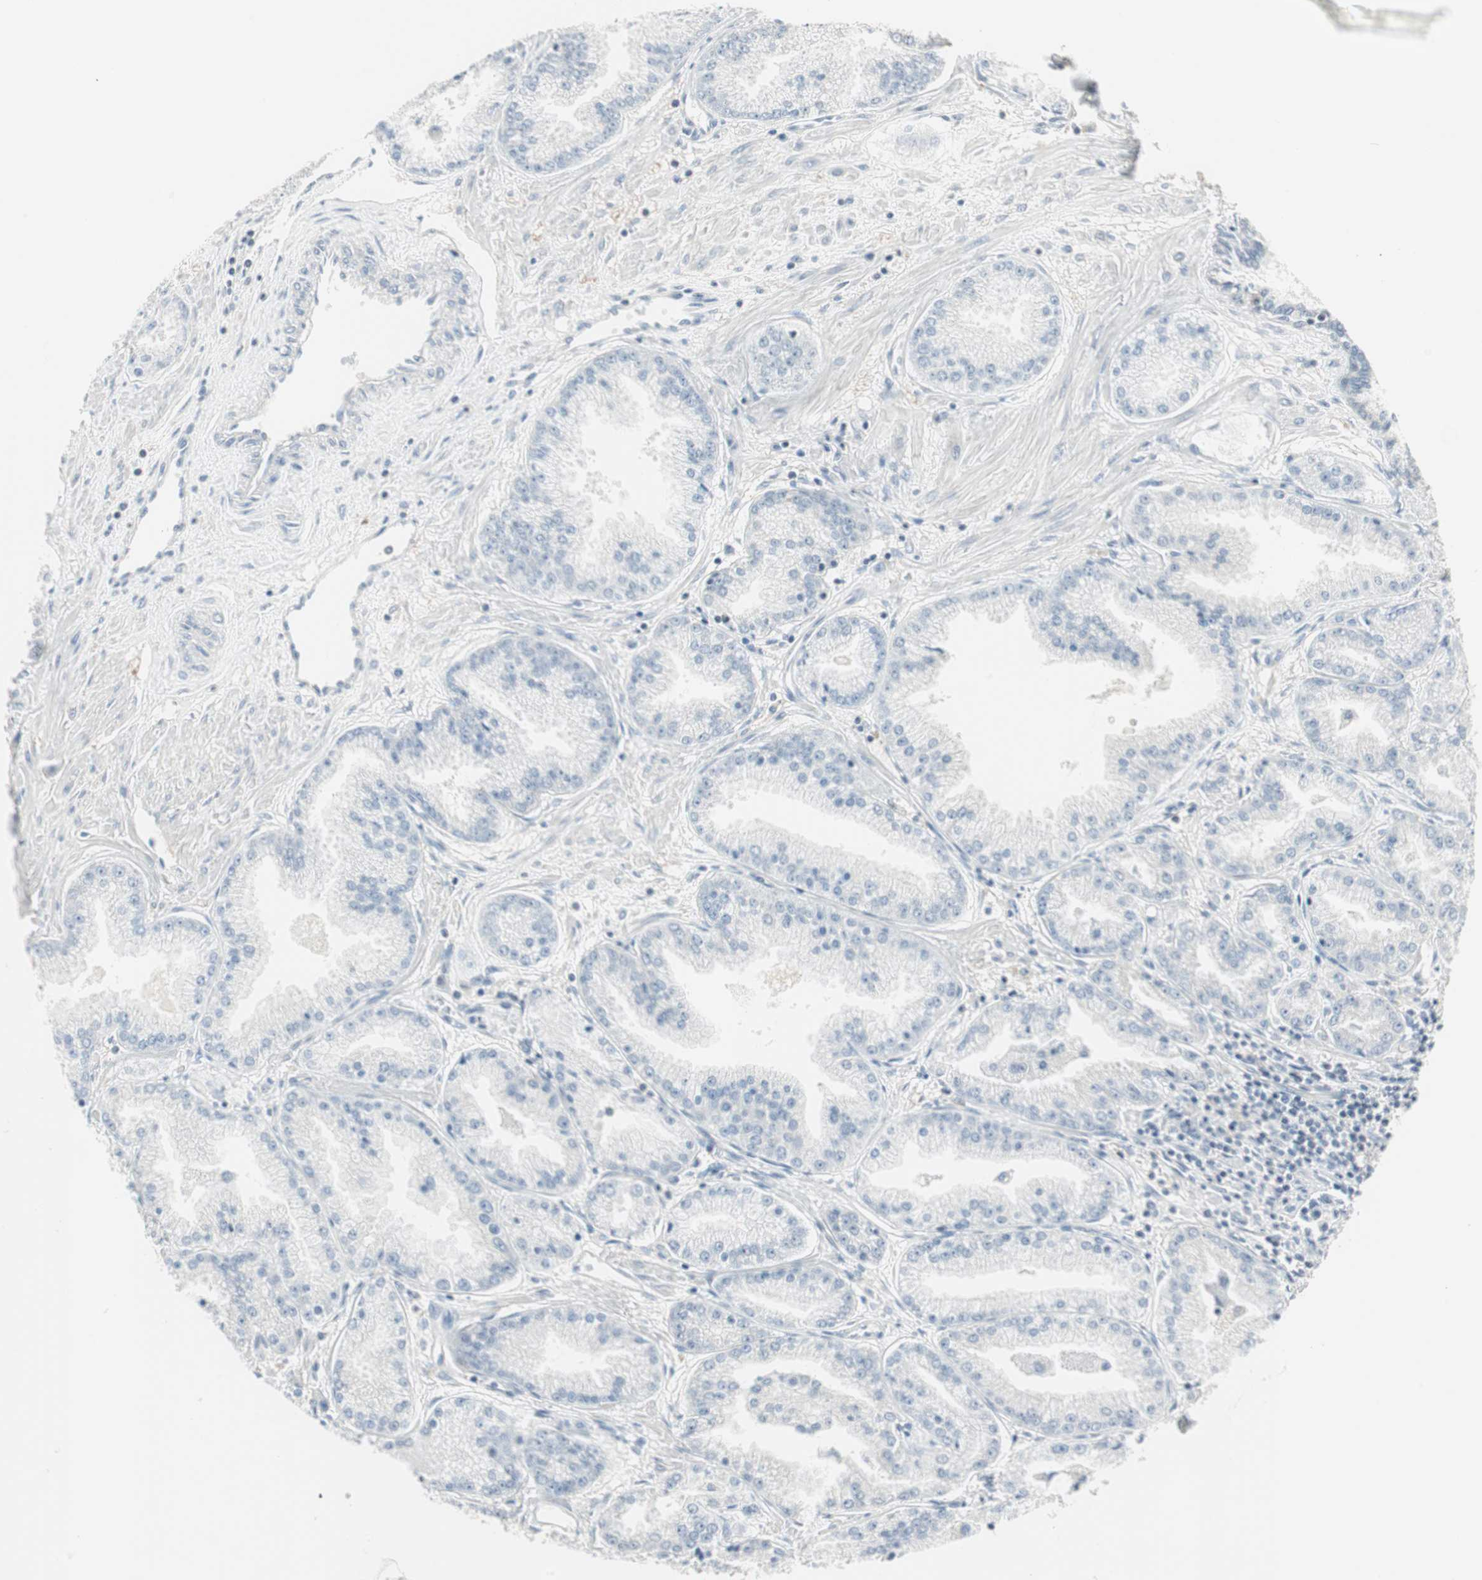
{"staining": {"intensity": "negative", "quantity": "none", "location": "none"}, "tissue": "prostate cancer", "cell_type": "Tumor cells", "image_type": "cancer", "snomed": [{"axis": "morphology", "description": "Adenocarcinoma, High grade"}, {"axis": "topography", "description": "Prostate"}], "caption": "A photomicrograph of human prostate cancer is negative for staining in tumor cells.", "gene": "PDZK1", "patient": {"sex": "male", "age": 61}}